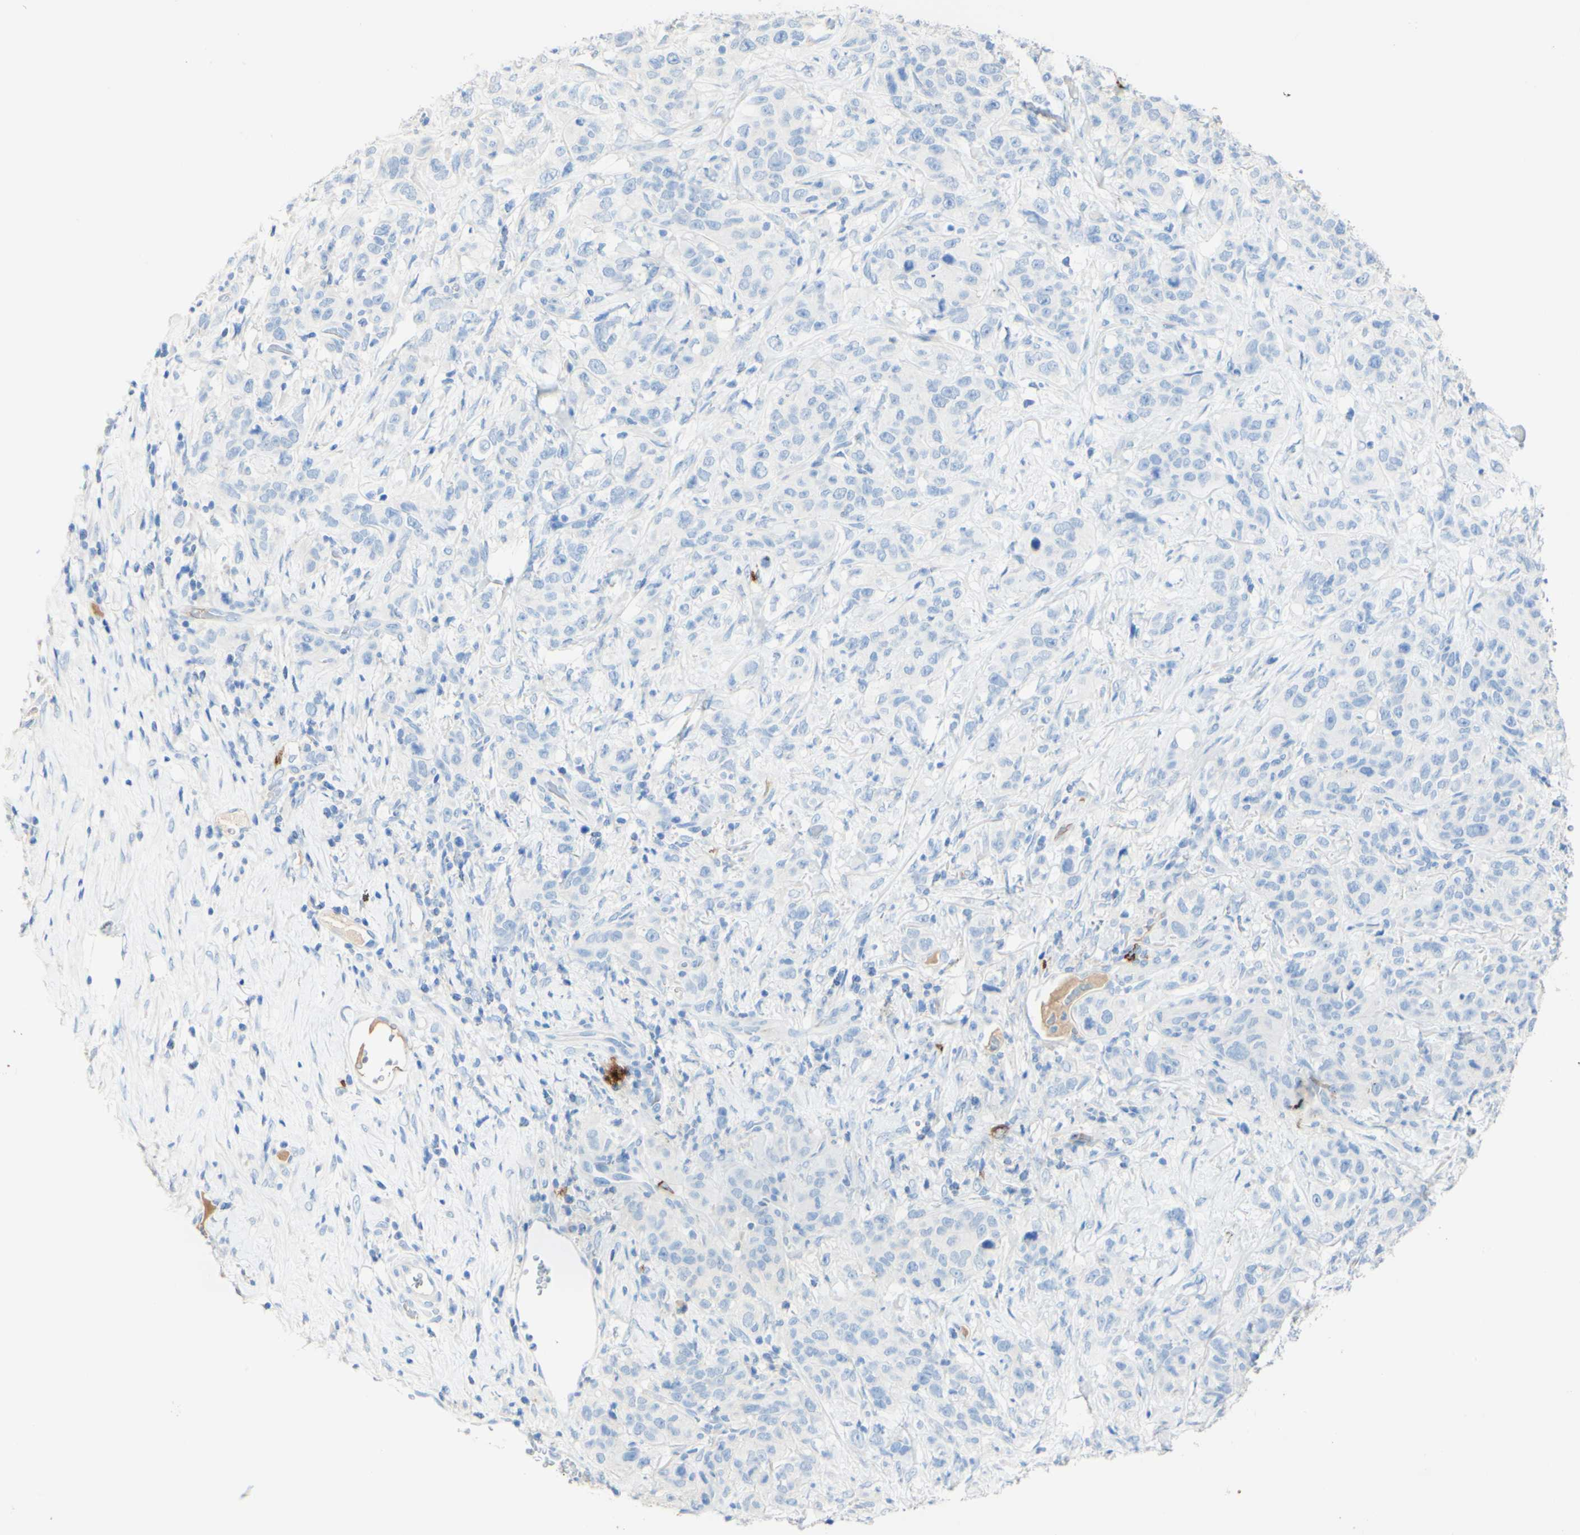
{"staining": {"intensity": "negative", "quantity": "none", "location": "none"}, "tissue": "stomach cancer", "cell_type": "Tumor cells", "image_type": "cancer", "snomed": [{"axis": "morphology", "description": "Adenocarcinoma, NOS"}, {"axis": "topography", "description": "Stomach"}], "caption": "Protein analysis of stomach cancer displays no significant staining in tumor cells.", "gene": "PIGR", "patient": {"sex": "male", "age": 48}}